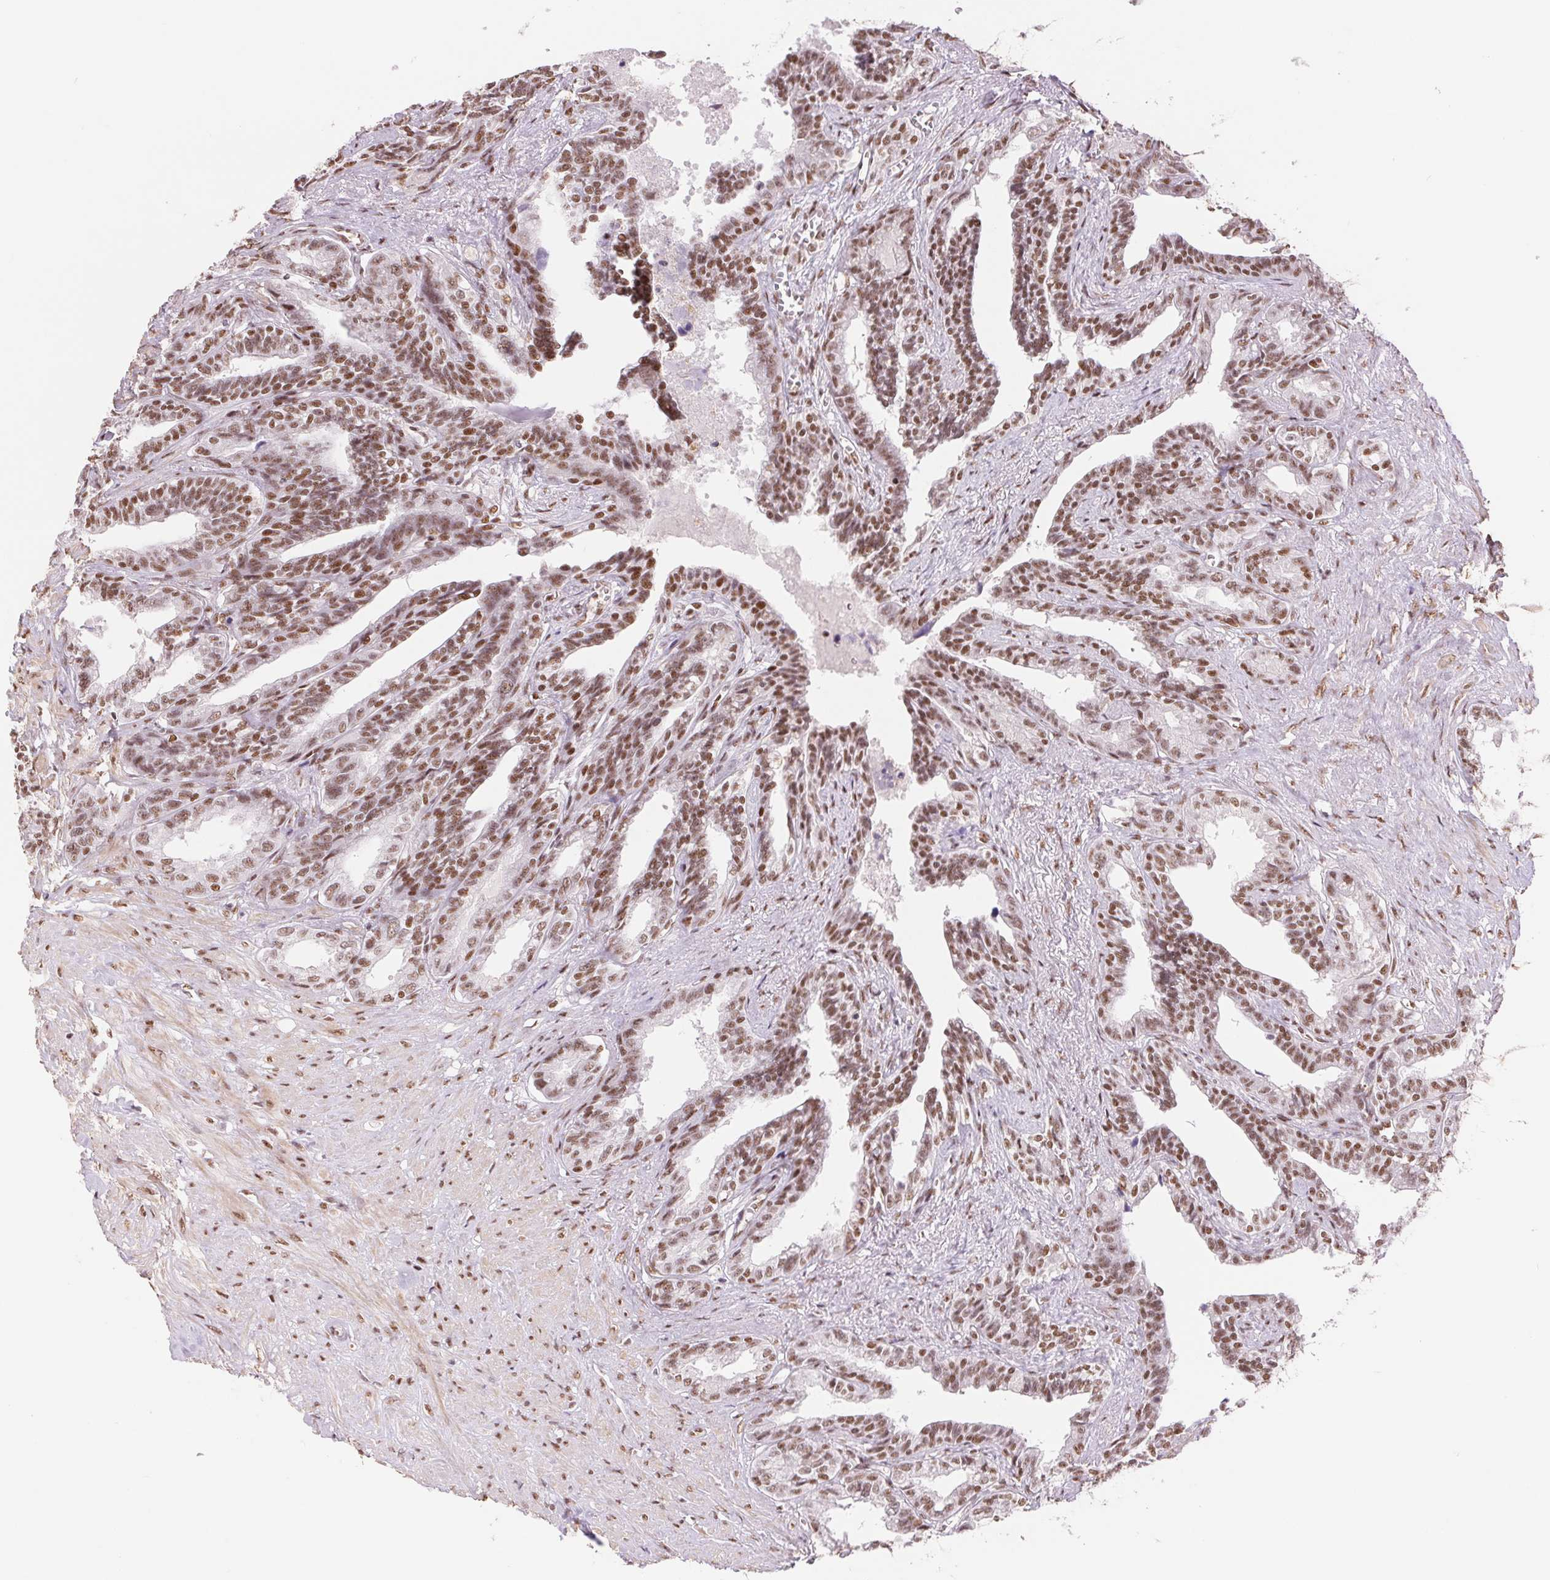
{"staining": {"intensity": "moderate", "quantity": ">75%", "location": "nuclear"}, "tissue": "seminal vesicle", "cell_type": "Glandular cells", "image_type": "normal", "snomed": [{"axis": "morphology", "description": "Normal tissue, NOS"}, {"axis": "morphology", "description": "Urothelial carcinoma, NOS"}, {"axis": "topography", "description": "Urinary bladder"}, {"axis": "topography", "description": "Seminal veicle"}], "caption": "Seminal vesicle stained with a brown dye shows moderate nuclear positive staining in approximately >75% of glandular cells.", "gene": "SREK1", "patient": {"sex": "male", "age": 76}}